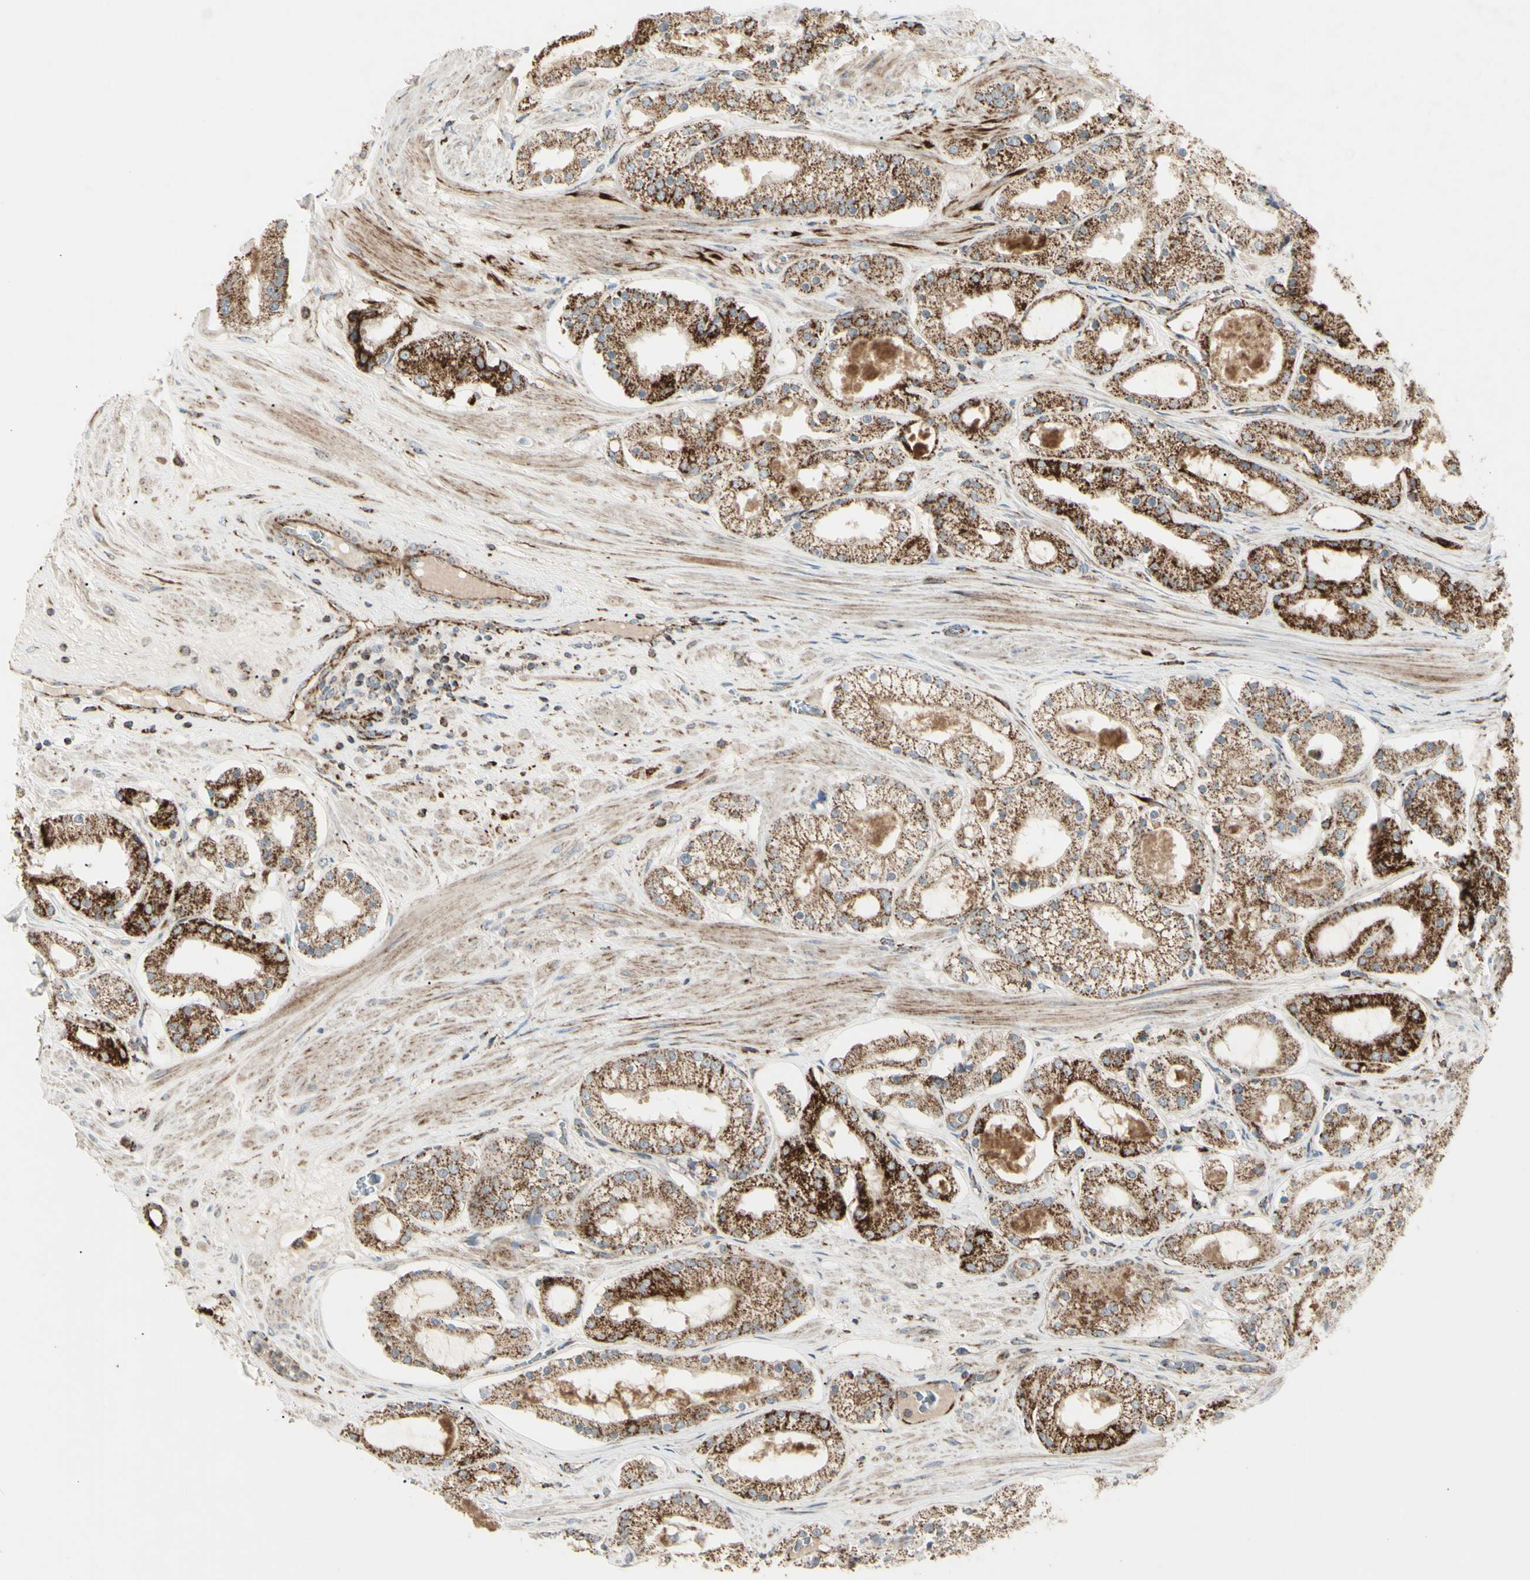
{"staining": {"intensity": "strong", "quantity": ">75%", "location": "cytoplasmic/membranous"}, "tissue": "prostate cancer", "cell_type": "Tumor cells", "image_type": "cancer", "snomed": [{"axis": "morphology", "description": "Adenocarcinoma, High grade"}, {"axis": "topography", "description": "Prostate"}], "caption": "IHC (DAB (3,3'-diaminobenzidine)) staining of human adenocarcinoma (high-grade) (prostate) exhibits strong cytoplasmic/membranous protein positivity in approximately >75% of tumor cells.", "gene": "CYB5R1", "patient": {"sex": "male", "age": 66}}